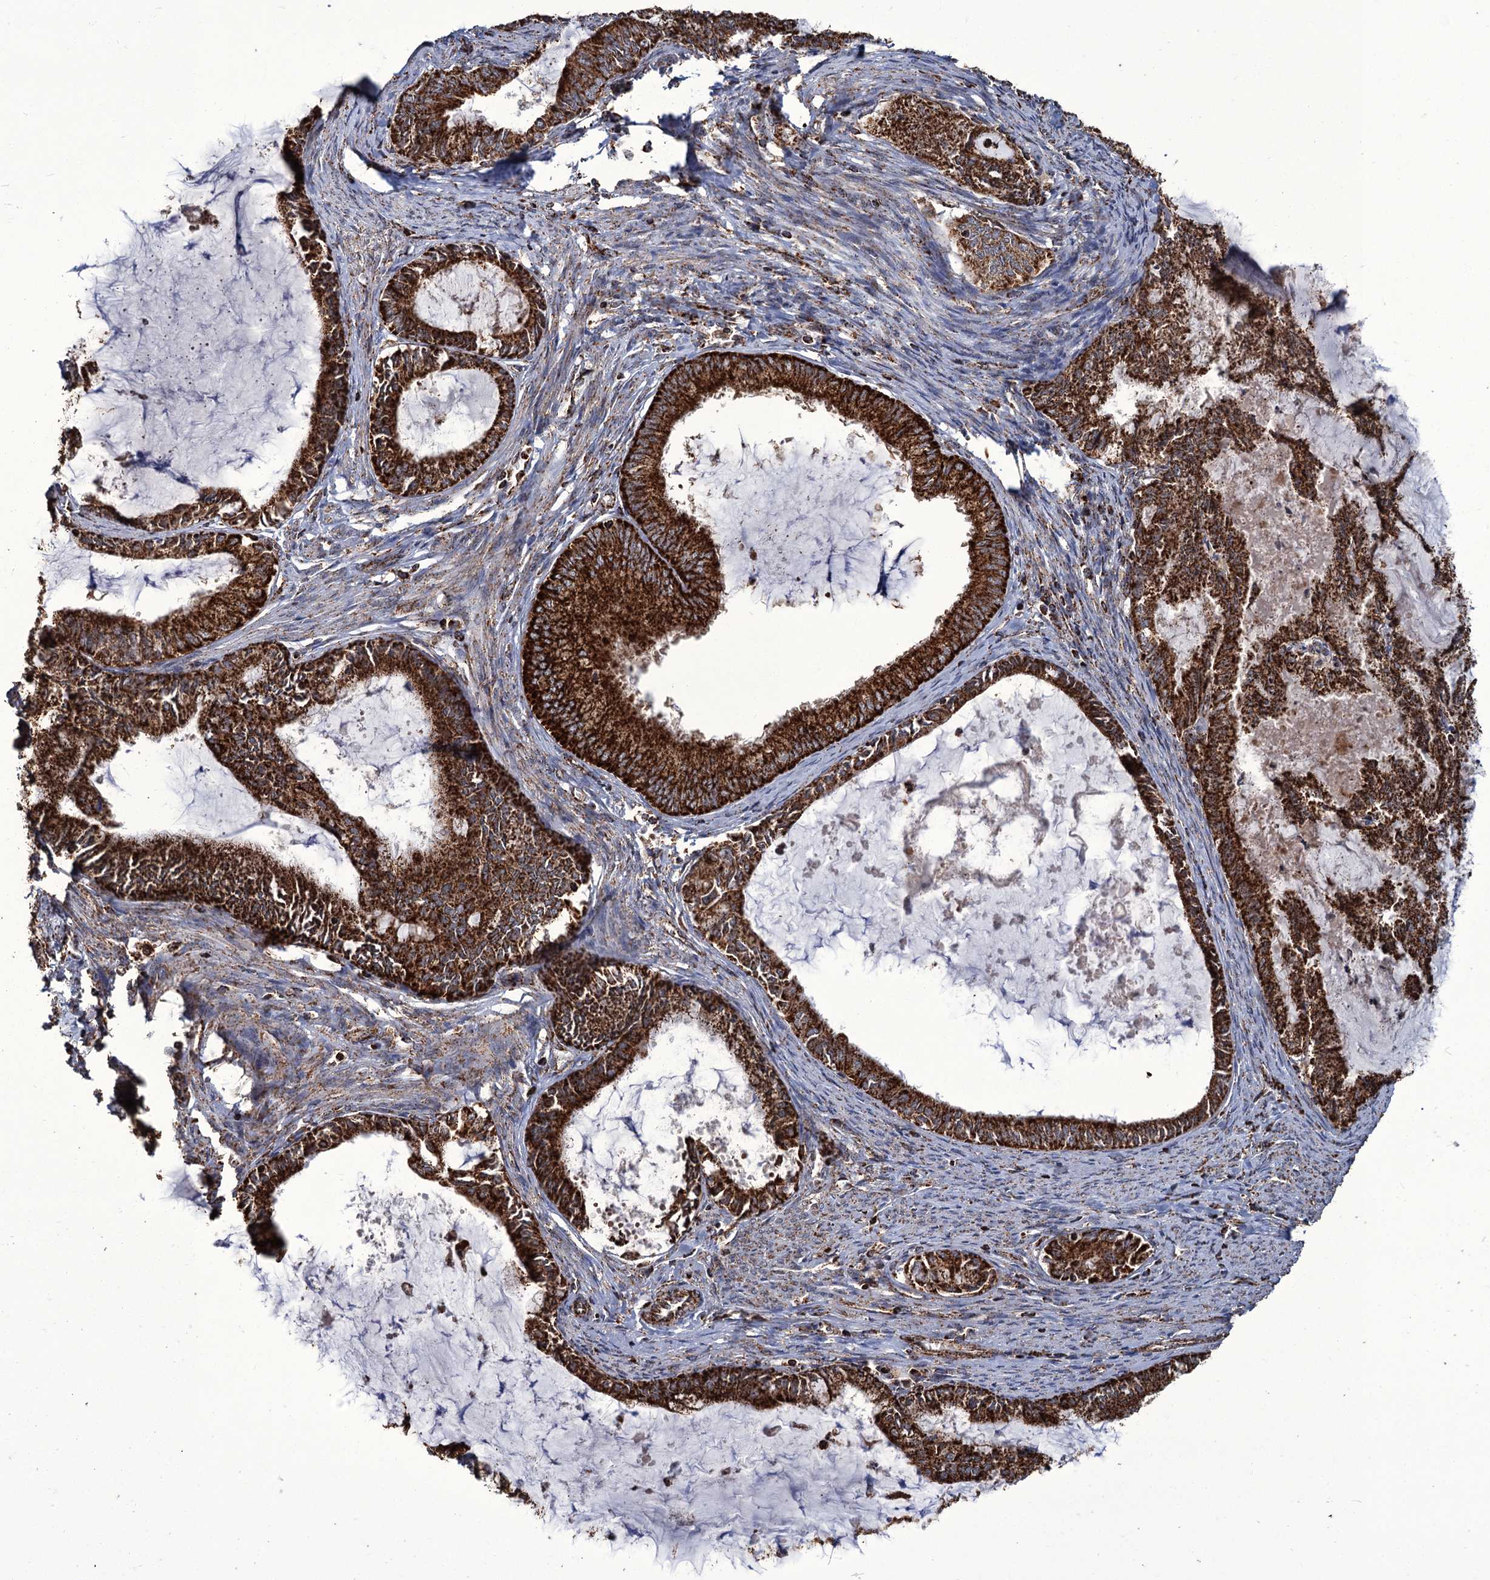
{"staining": {"intensity": "strong", "quantity": ">75%", "location": "cytoplasmic/membranous"}, "tissue": "endometrial cancer", "cell_type": "Tumor cells", "image_type": "cancer", "snomed": [{"axis": "morphology", "description": "Adenocarcinoma, NOS"}, {"axis": "topography", "description": "Endometrium"}], "caption": "Adenocarcinoma (endometrial) tissue displays strong cytoplasmic/membranous staining in about >75% of tumor cells, visualized by immunohistochemistry. Immunohistochemistry stains the protein of interest in brown and the nuclei are stained blue.", "gene": "APH1A", "patient": {"sex": "female", "age": 86}}